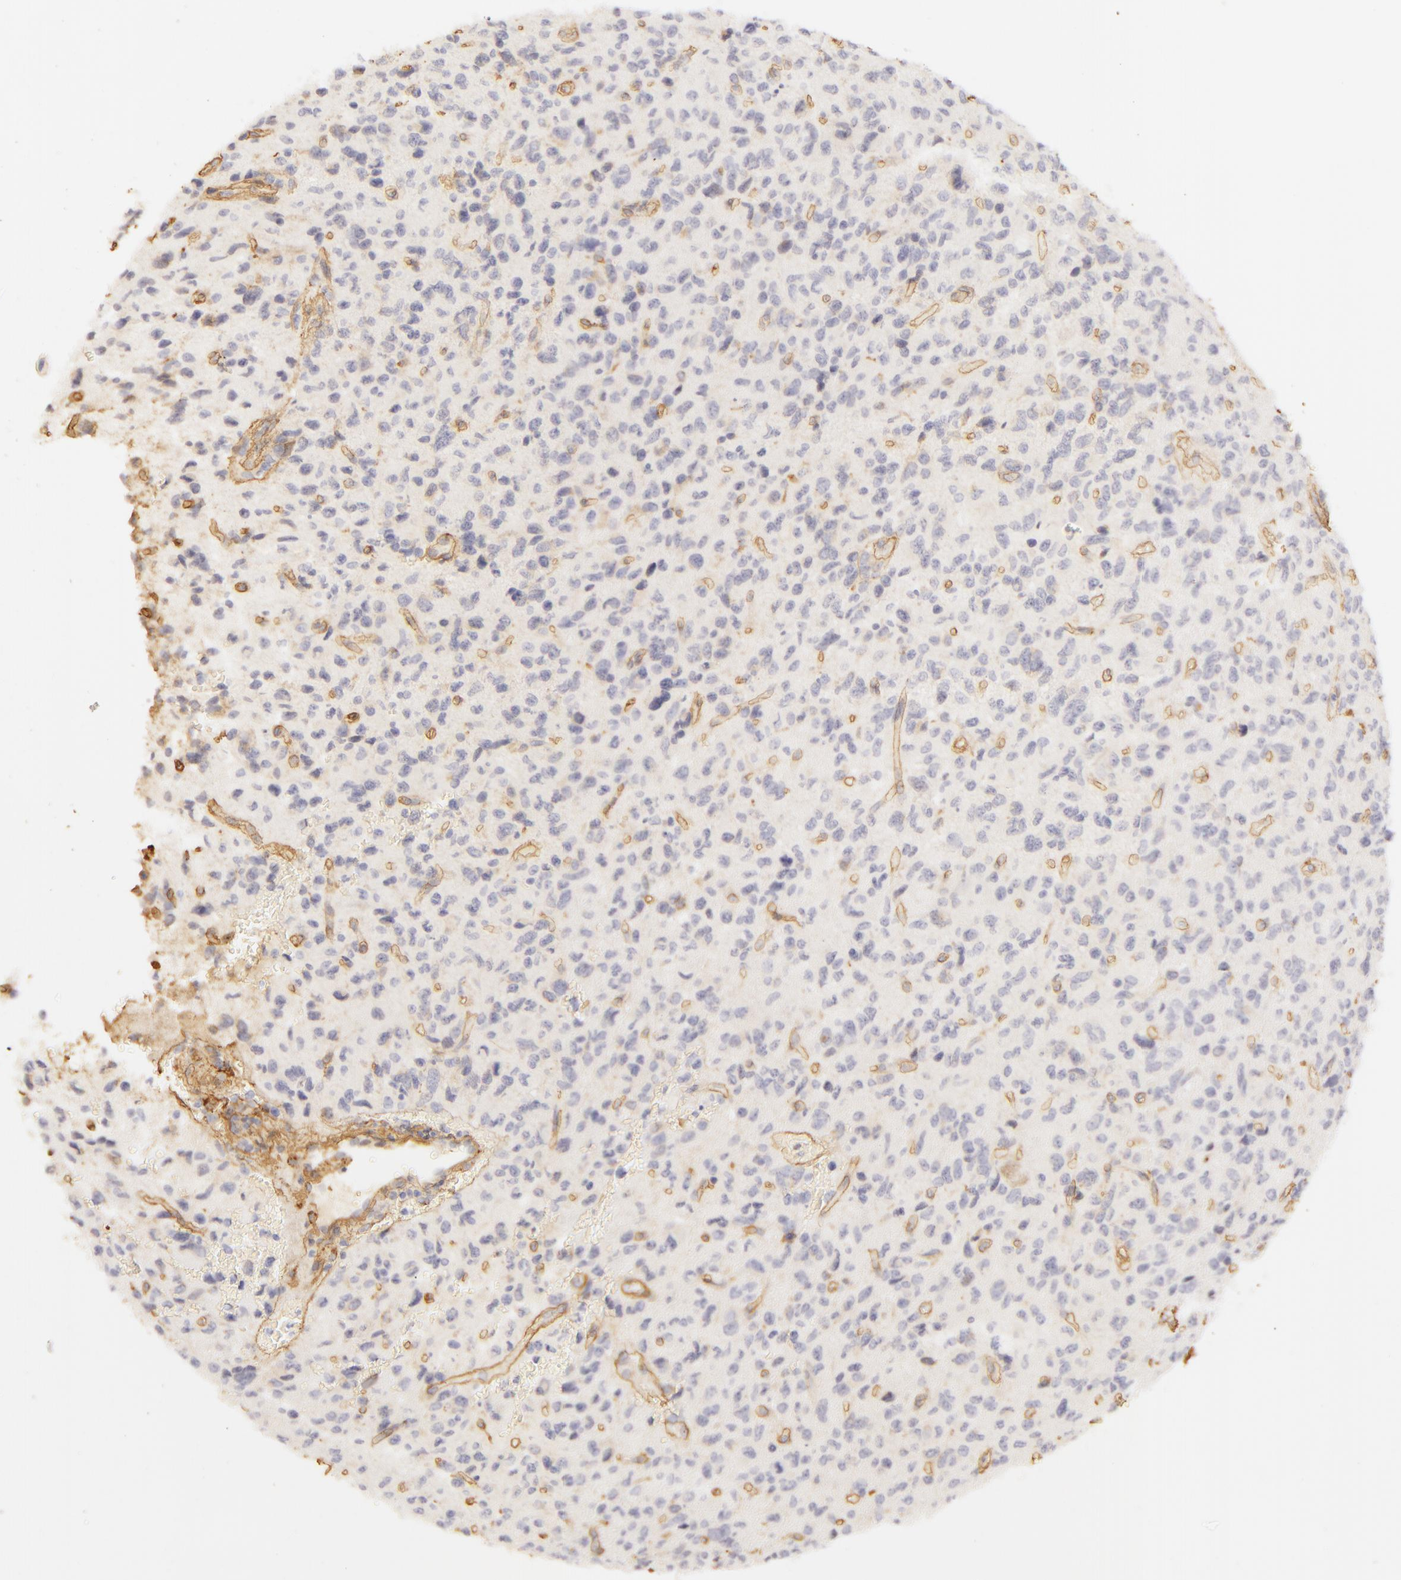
{"staining": {"intensity": "negative", "quantity": "none", "location": "none"}, "tissue": "glioma", "cell_type": "Tumor cells", "image_type": "cancer", "snomed": [{"axis": "morphology", "description": "Glioma, malignant, High grade"}, {"axis": "topography", "description": "Brain"}], "caption": "A histopathology image of malignant high-grade glioma stained for a protein exhibits no brown staining in tumor cells.", "gene": "COL4A1", "patient": {"sex": "female", "age": 60}}